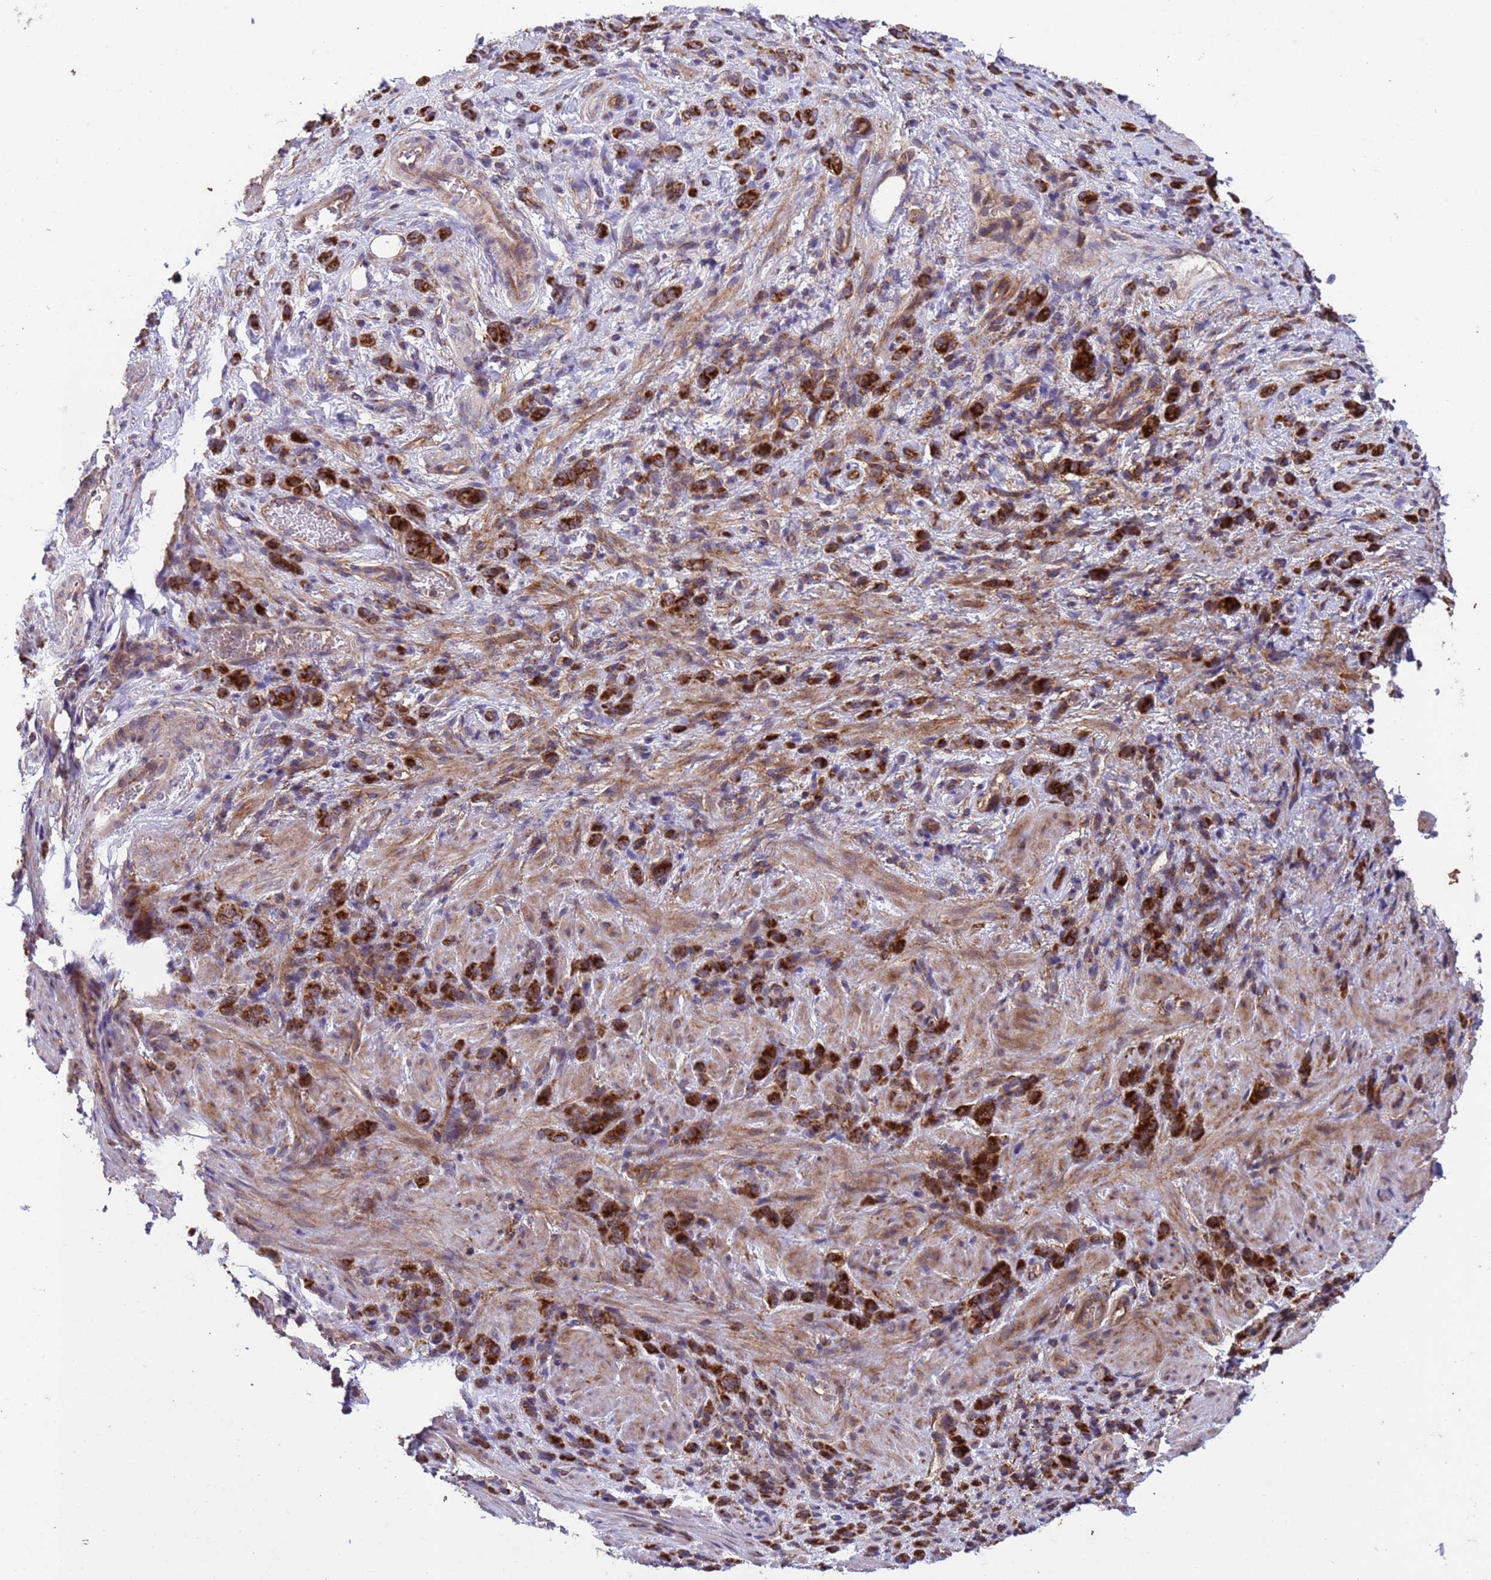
{"staining": {"intensity": "strong", "quantity": ">75%", "location": "cytoplasmic/membranous"}, "tissue": "stomach cancer", "cell_type": "Tumor cells", "image_type": "cancer", "snomed": [{"axis": "morphology", "description": "Adenocarcinoma, NOS"}, {"axis": "topography", "description": "Stomach"}], "caption": "Stomach adenocarcinoma stained with DAB (3,3'-diaminobenzidine) immunohistochemistry exhibits high levels of strong cytoplasmic/membranous expression in approximately >75% of tumor cells. The staining was performed using DAB (3,3'-diaminobenzidine) to visualize the protein expression in brown, while the nuclei were stained in blue with hematoxylin (Magnification: 20x).", "gene": "ACAD8", "patient": {"sex": "male", "age": 77}}